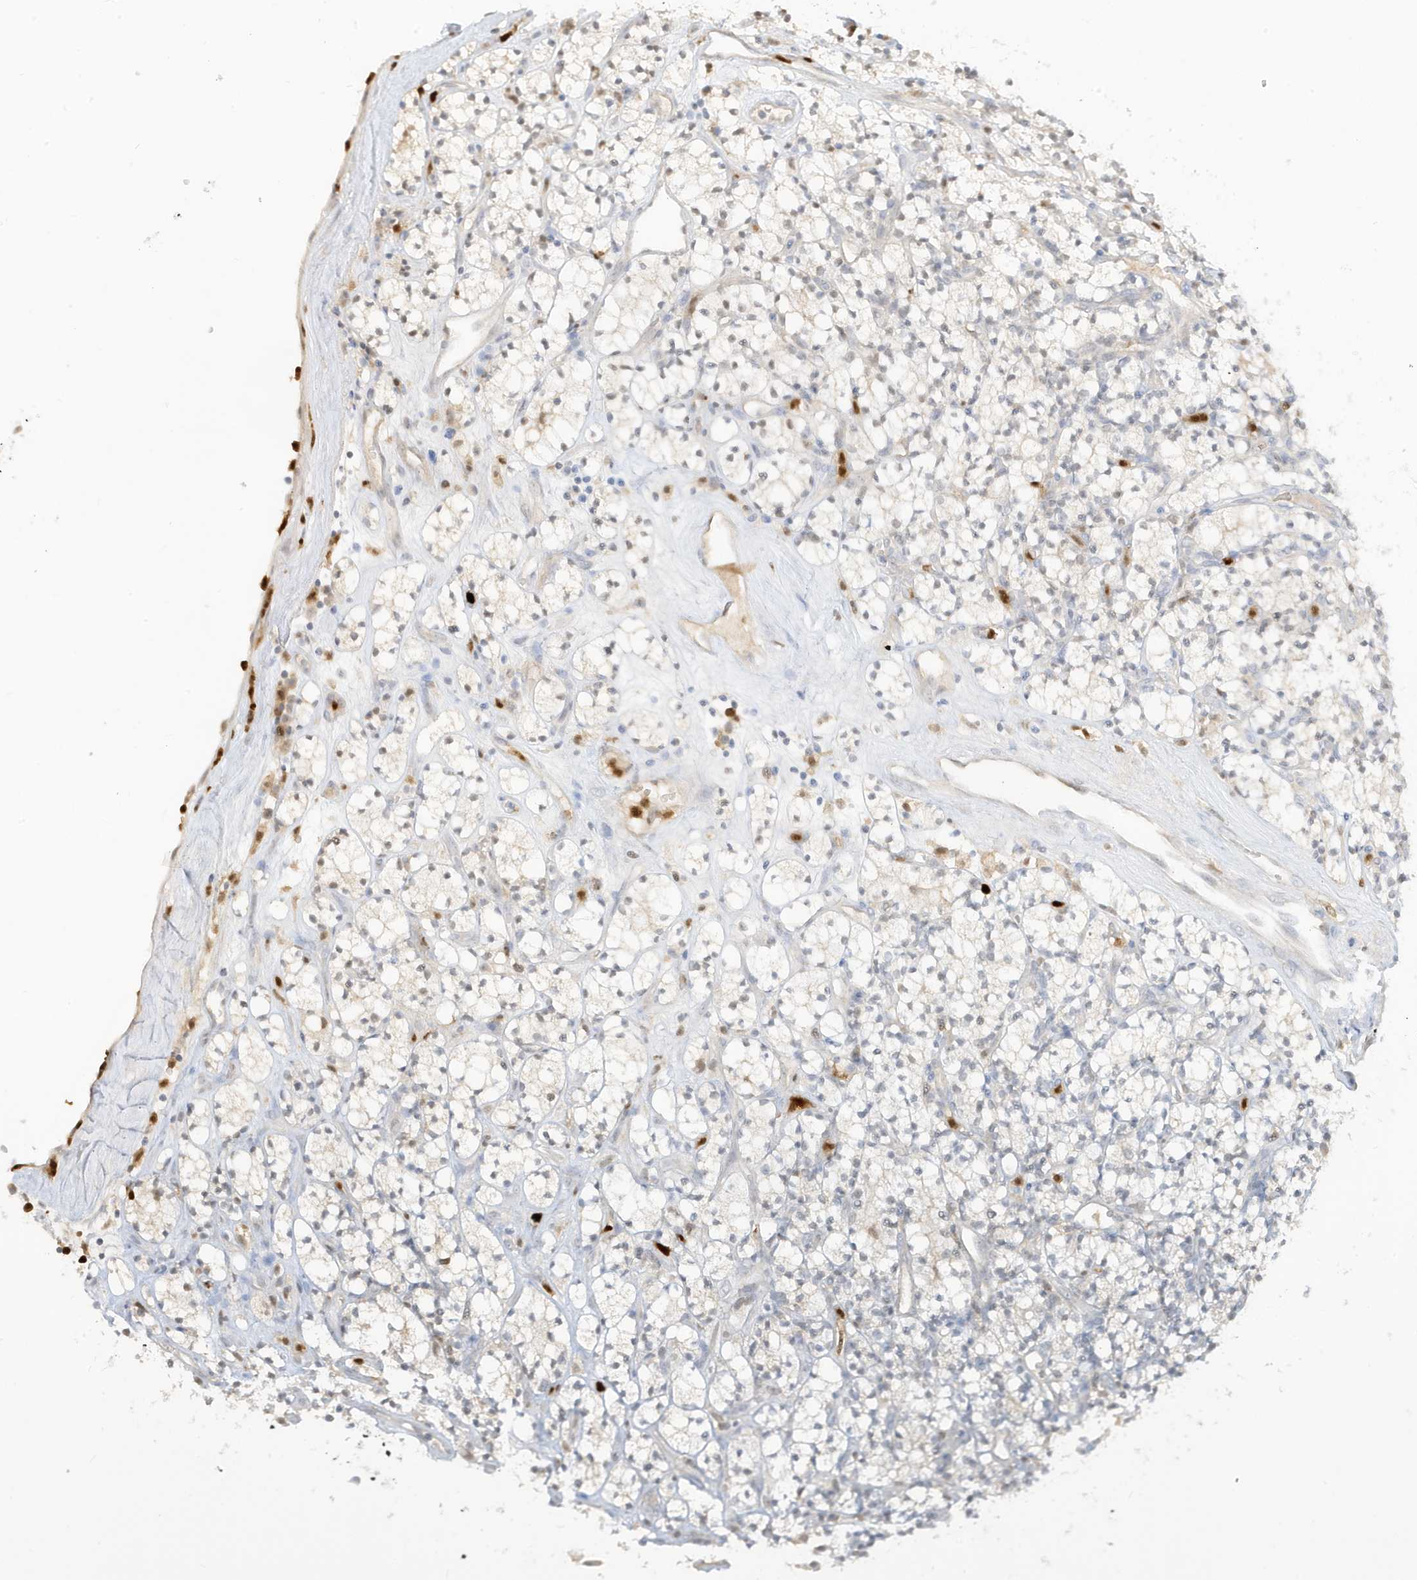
{"staining": {"intensity": "weak", "quantity": "<25%", "location": "nuclear"}, "tissue": "renal cancer", "cell_type": "Tumor cells", "image_type": "cancer", "snomed": [{"axis": "morphology", "description": "Adenocarcinoma, NOS"}, {"axis": "topography", "description": "Kidney"}], "caption": "There is no significant staining in tumor cells of renal cancer (adenocarcinoma). (DAB (3,3'-diaminobenzidine) immunohistochemistry with hematoxylin counter stain).", "gene": "GCA", "patient": {"sex": "male", "age": 77}}